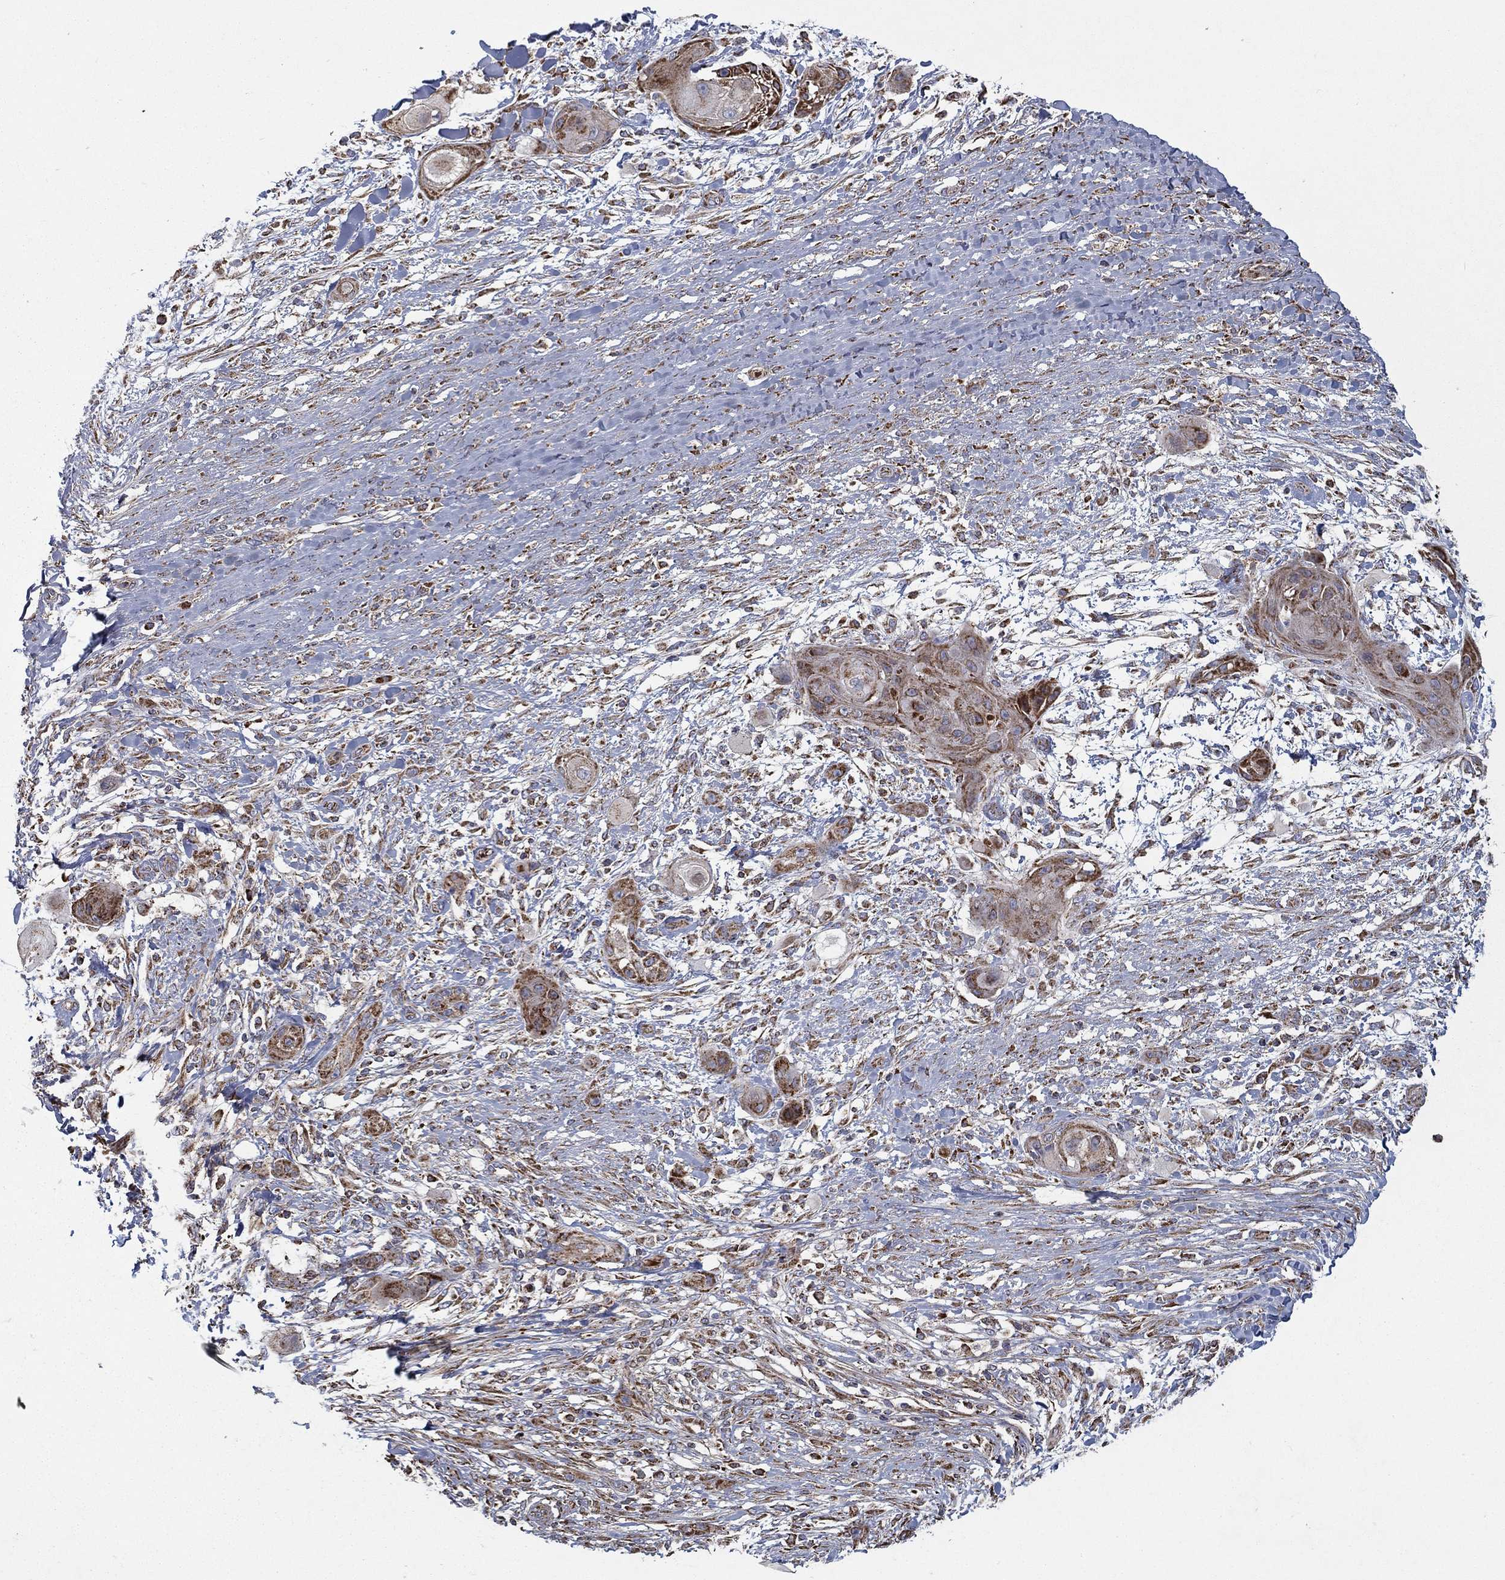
{"staining": {"intensity": "moderate", "quantity": "<25%", "location": "cytoplasmic/membranous"}, "tissue": "skin cancer", "cell_type": "Tumor cells", "image_type": "cancer", "snomed": [{"axis": "morphology", "description": "Squamous cell carcinoma, NOS"}, {"axis": "topography", "description": "Skin"}], "caption": "Immunohistochemistry (IHC) micrograph of human skin cancer stained for a protein (brown), which exhibits low levels of moderate cytoplasmic/membranous expression in about <25% of tumor cells.", "gene": "MT-CYB", "patient": {"sex": "male", "age": 62}}